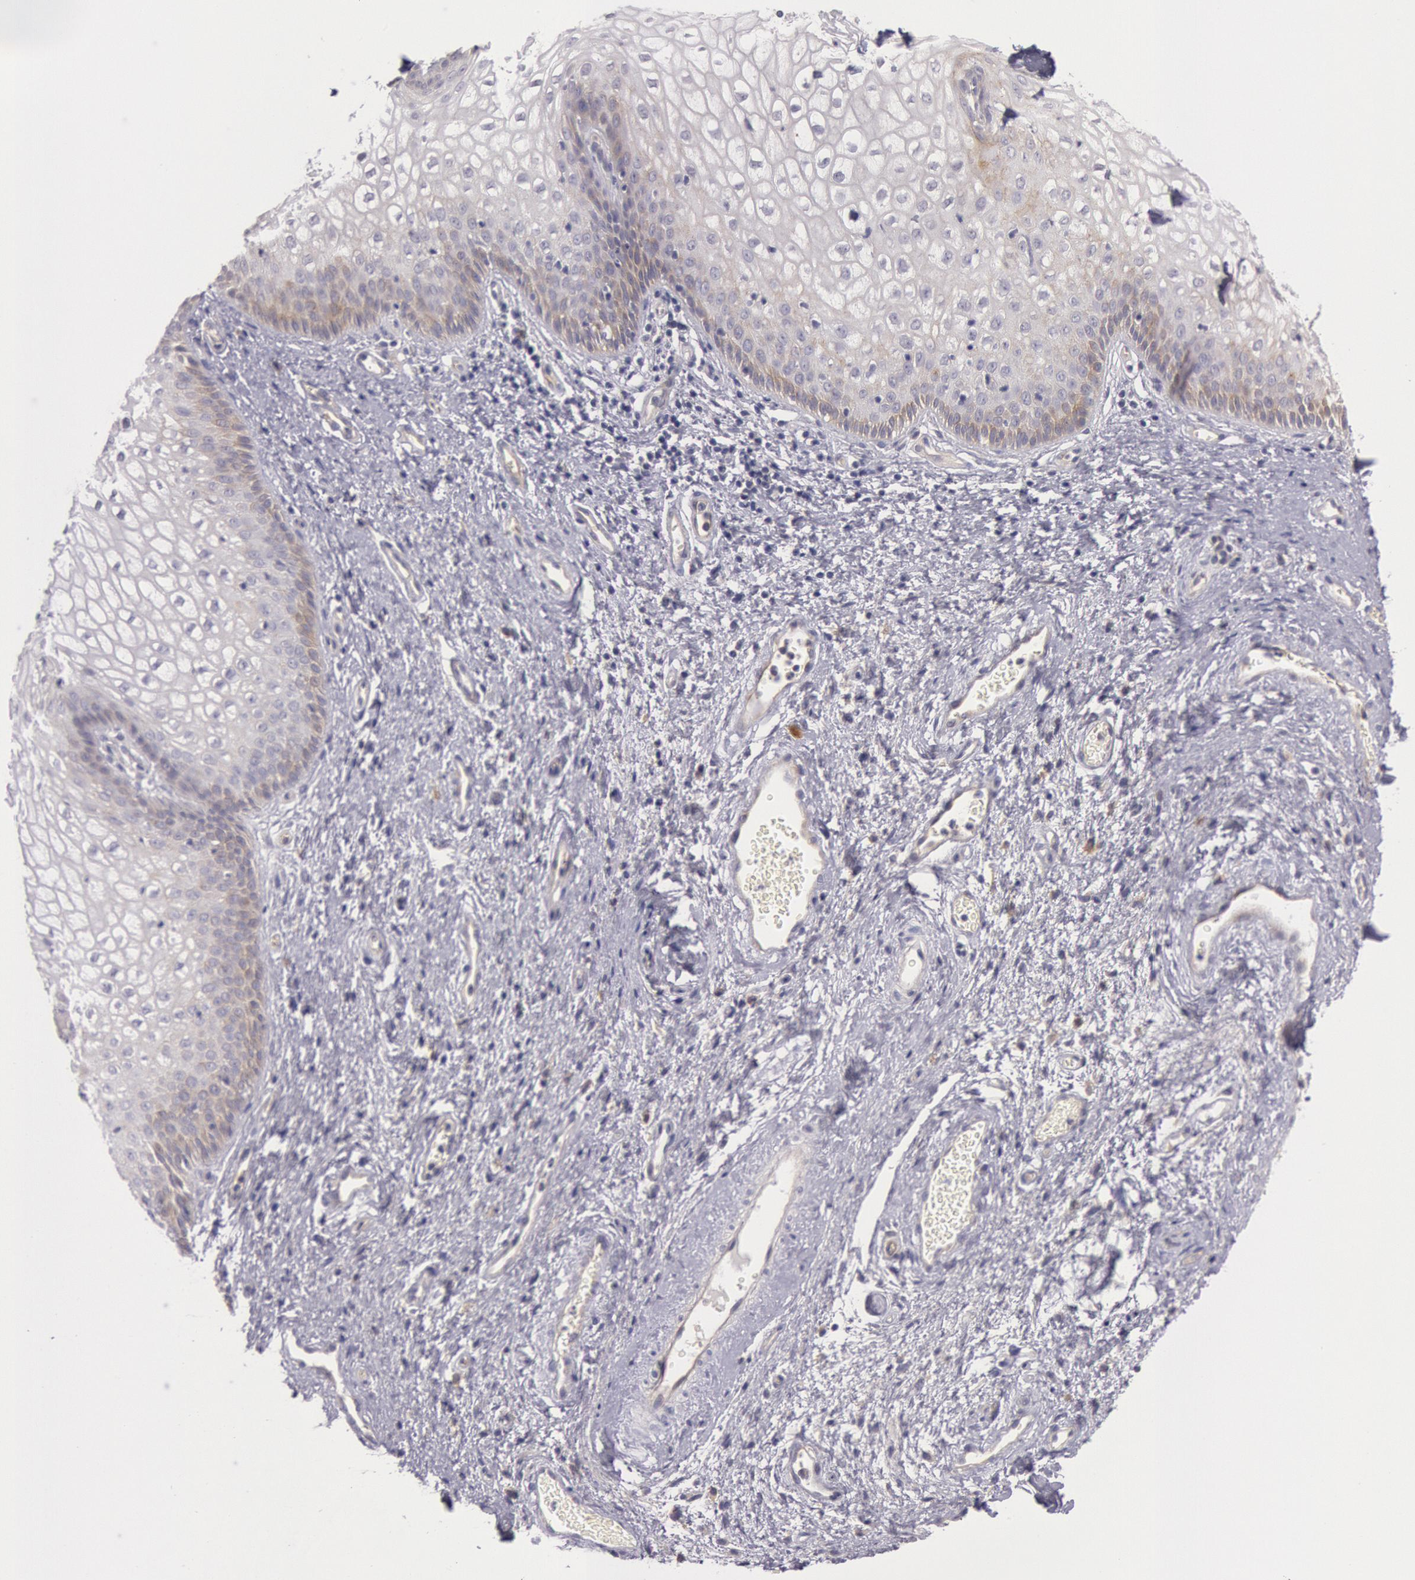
{"staining": {"intensity": "negative", "quantity": "none", "location": "none"}, "tissue": "vagina", "cell_type": "Squamous epithelial cells", "image_type": "normal", "snomed": [{"axis": "morphology", "description": "Normal tissue, NOS"}, {"axis": "topography", "description": "Vagina"}], "caption": "There is no significant expression in squamous epithelial cells of vagina. (DAB immunohistochemistry (IHC) visualized using brightfield microscopy, high magnification).", "gene": "MYO5A", "patient": {"sex": "female", "age": 34}}